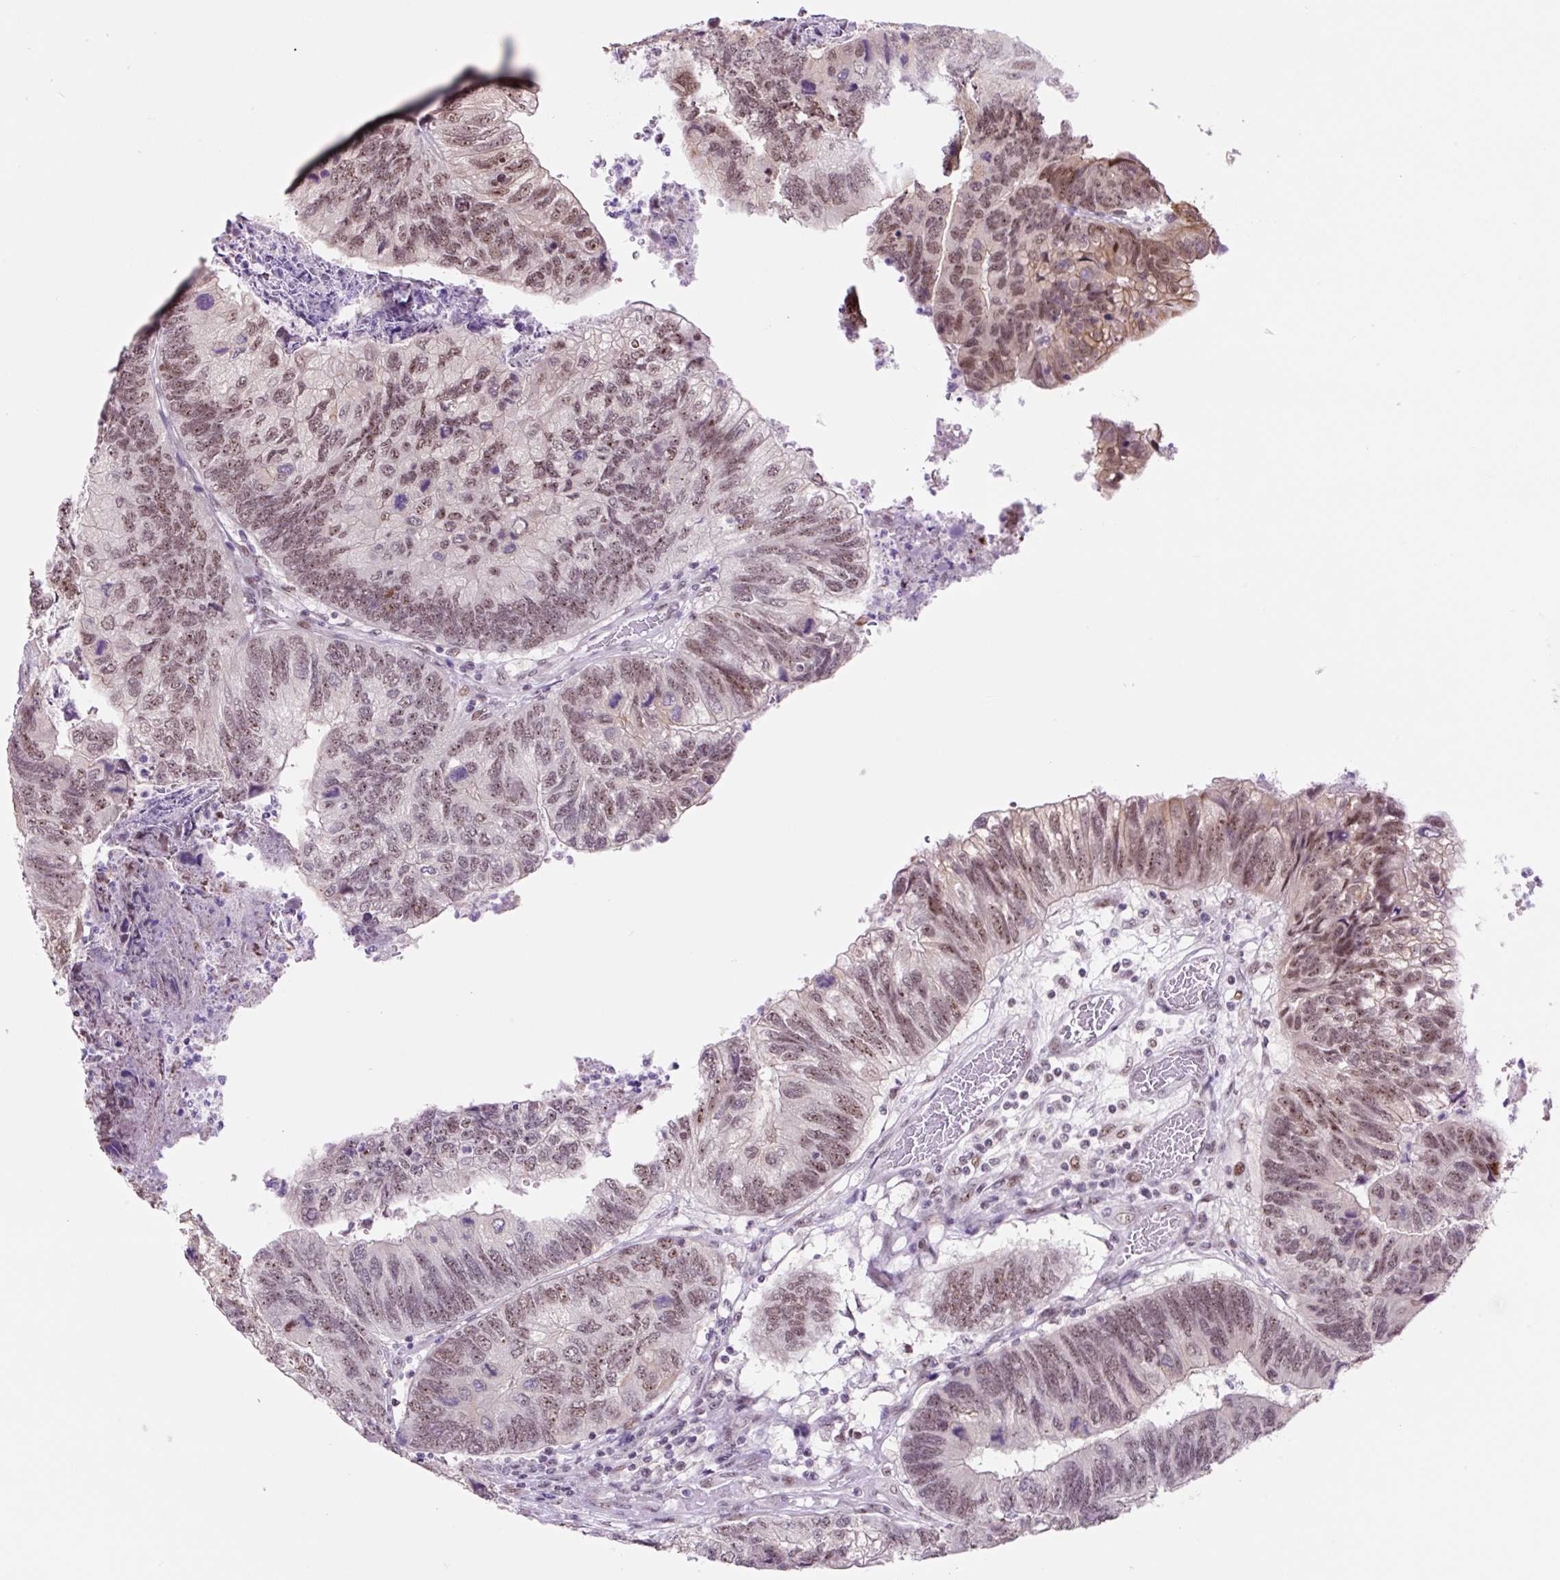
{"staining": {"intensity": "moderate", "quantity": "25%-75%", "location": "nuclear"}, "tissue": "colorectal cancer", "cell_type": "Tumor cells", "image_type": "cancer", "snomed": [{"axis": "morphology", "description": "Adenocarcinoma, NOS"}, {"axis": "topography", "description": "Colon"}], "caption": "Immunohistochemical staining of colorectal cancer (adenocarcinoma) shows medium levels of moderate nuclear protein expression in approximately 25%-75% of tumor cells.", "gene": "TAF1A", "patient": {"sex": "female", "age": 67}}